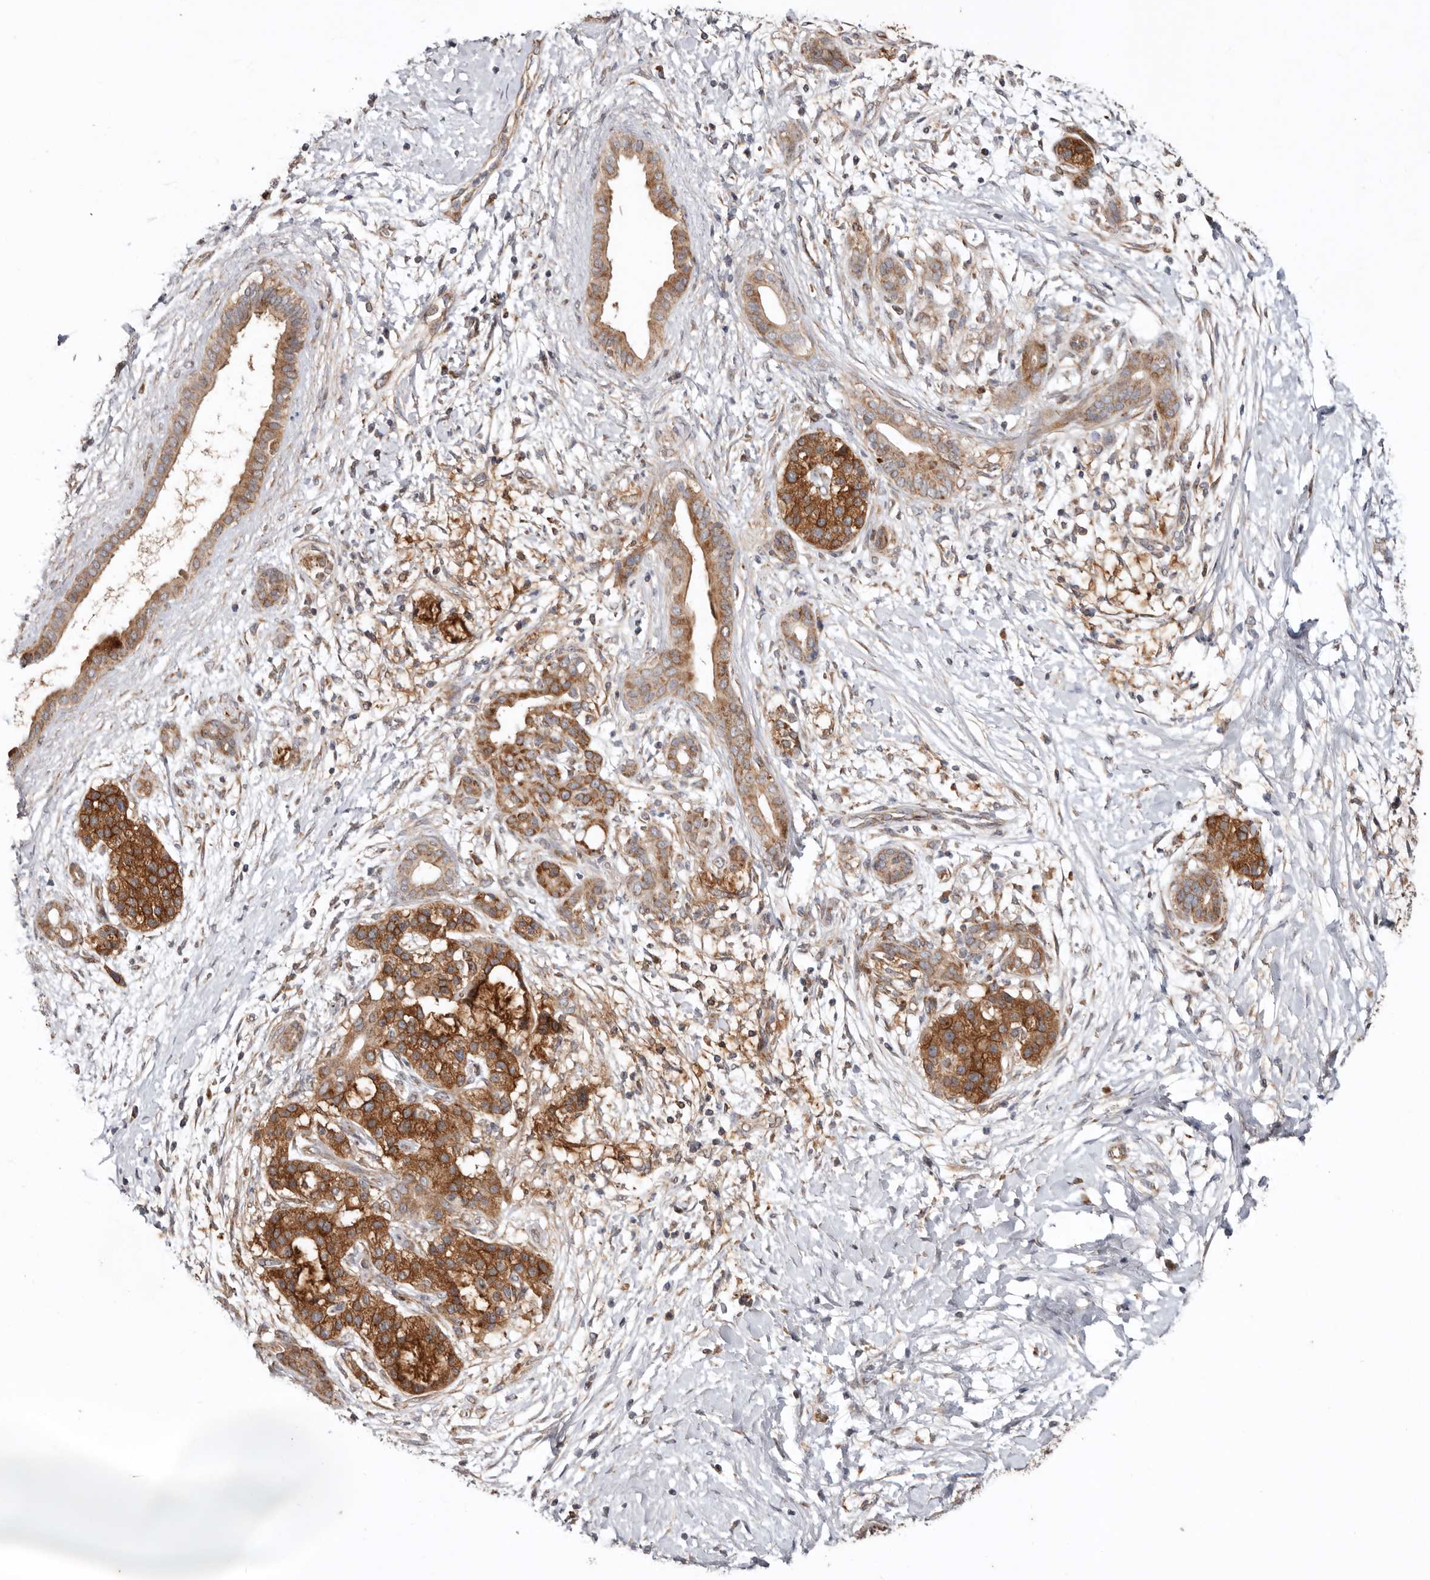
{"staining": {"intensity": "strong", "quantity": ">75%", "location": "cytoplasmic/membranous"}, "tissue": "pancreatic cancer", "cell_type": "Tumor cells", "image_type": "cancer", "snomed": [{"axis": "morphology", "description": "Adenocarcinoma, NOS"}, {"axis": "topography", "description": "Pancreas"}], "caption": "High-power microscopy captured an immunohistochemistry (IHC) photomicrograph of pancreatic cancer (adenocarcinoma), revealing strong cytoplasmic/membranous positivity in approximately >75% of tumor cells. (DAB (3,3'-diaminobenzidine) IHC with brightfield microscopy, high magnification).", "gene": "PROKR1", "patient": {"sex": "male", "age": 58}}